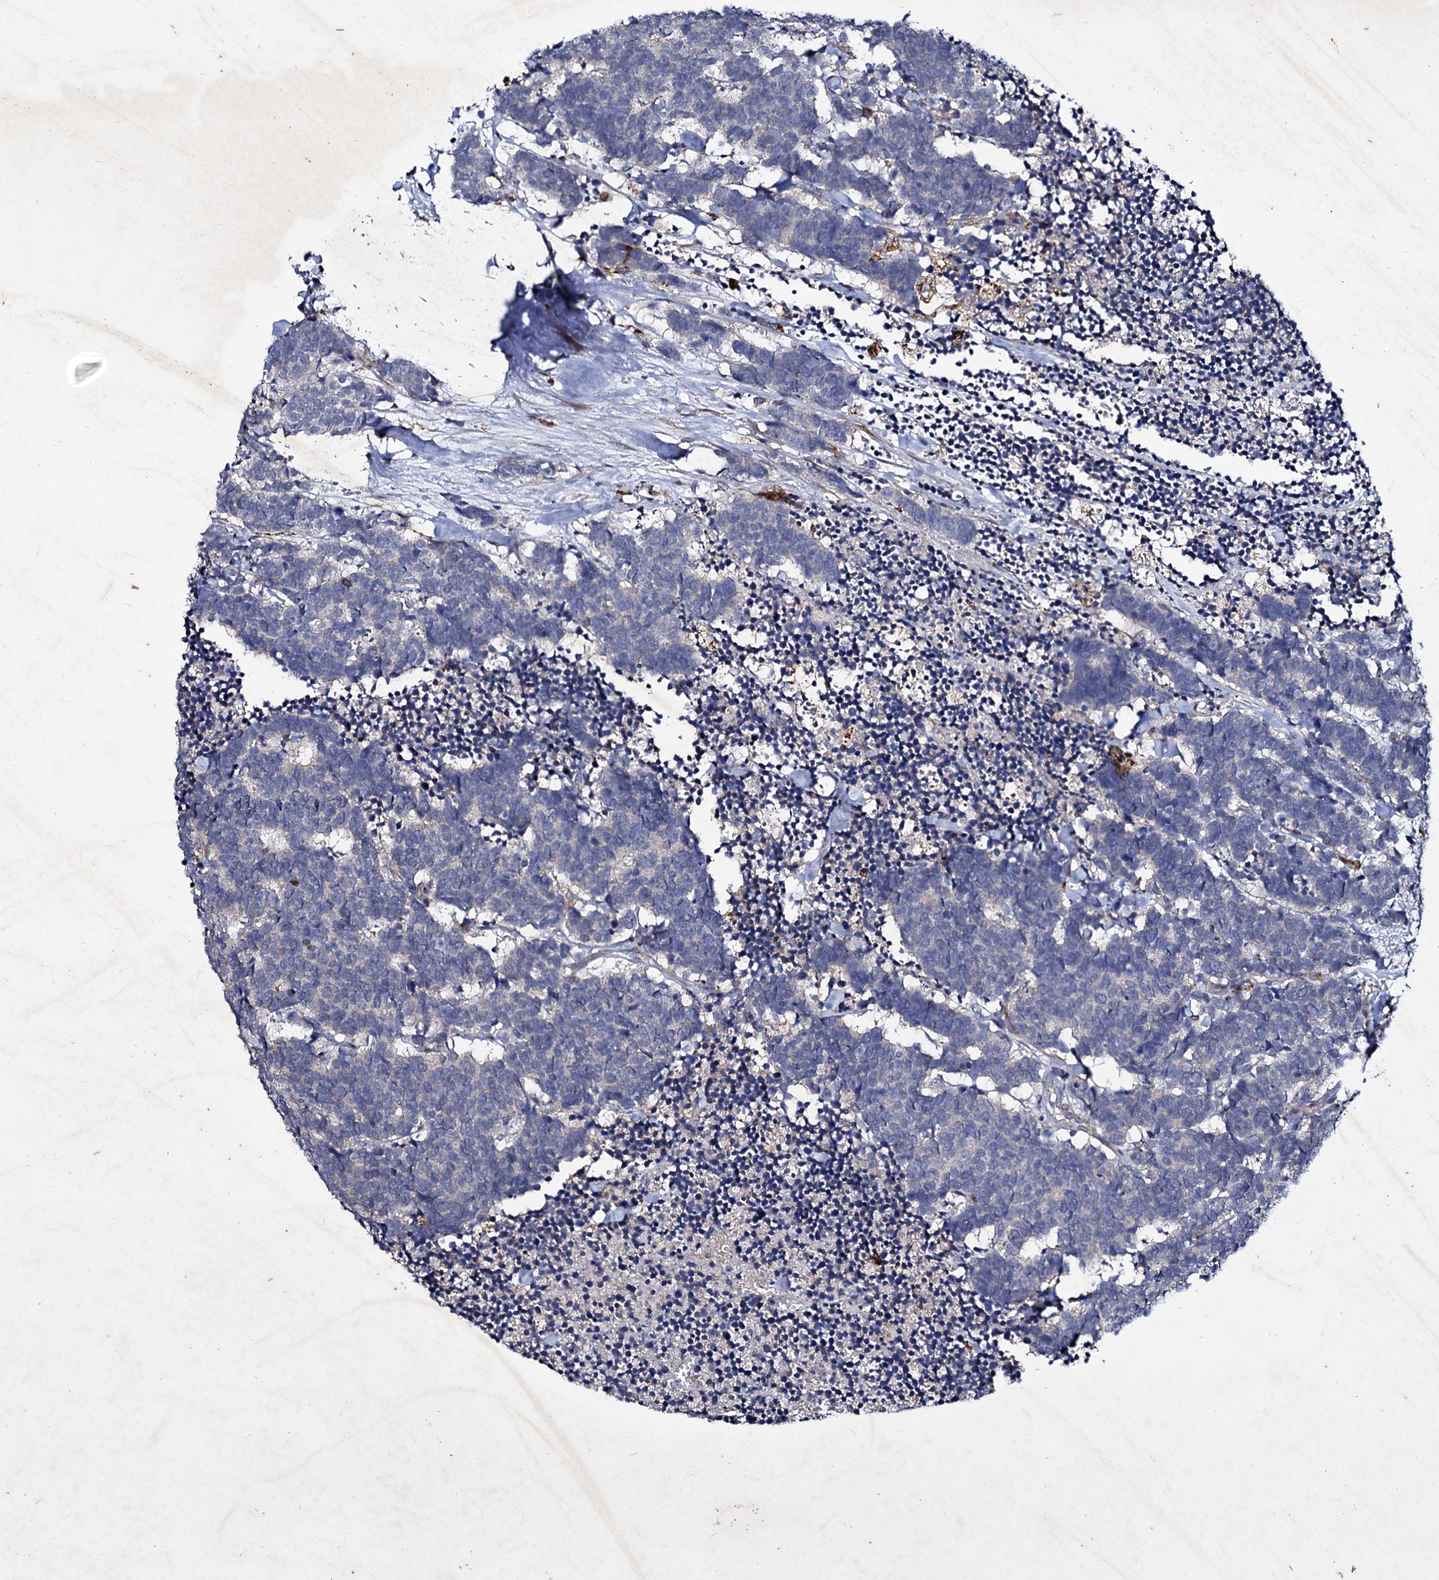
{"staining": {"intensity": "negative", "quantity": "none", "location": "none"}, "tissue": "carcinoid", "cell_type": "Tumor cells", "image_type": "cancer", "snomed": [{"axis": "morphology", "description": "Carcinoma, NOS"}, {"axis": "morphology", "description": "Carcinoid, malignant, NOS"}, {"axis": "topography", "description": "Urinary bladder"}], "caption": "This is an immunohistochemistry (IHC) photomicrograph of carcinoid. There is no expression in tumor cells.", "gene": "AXL", "patient": {"sex": "male", "age": 57}}